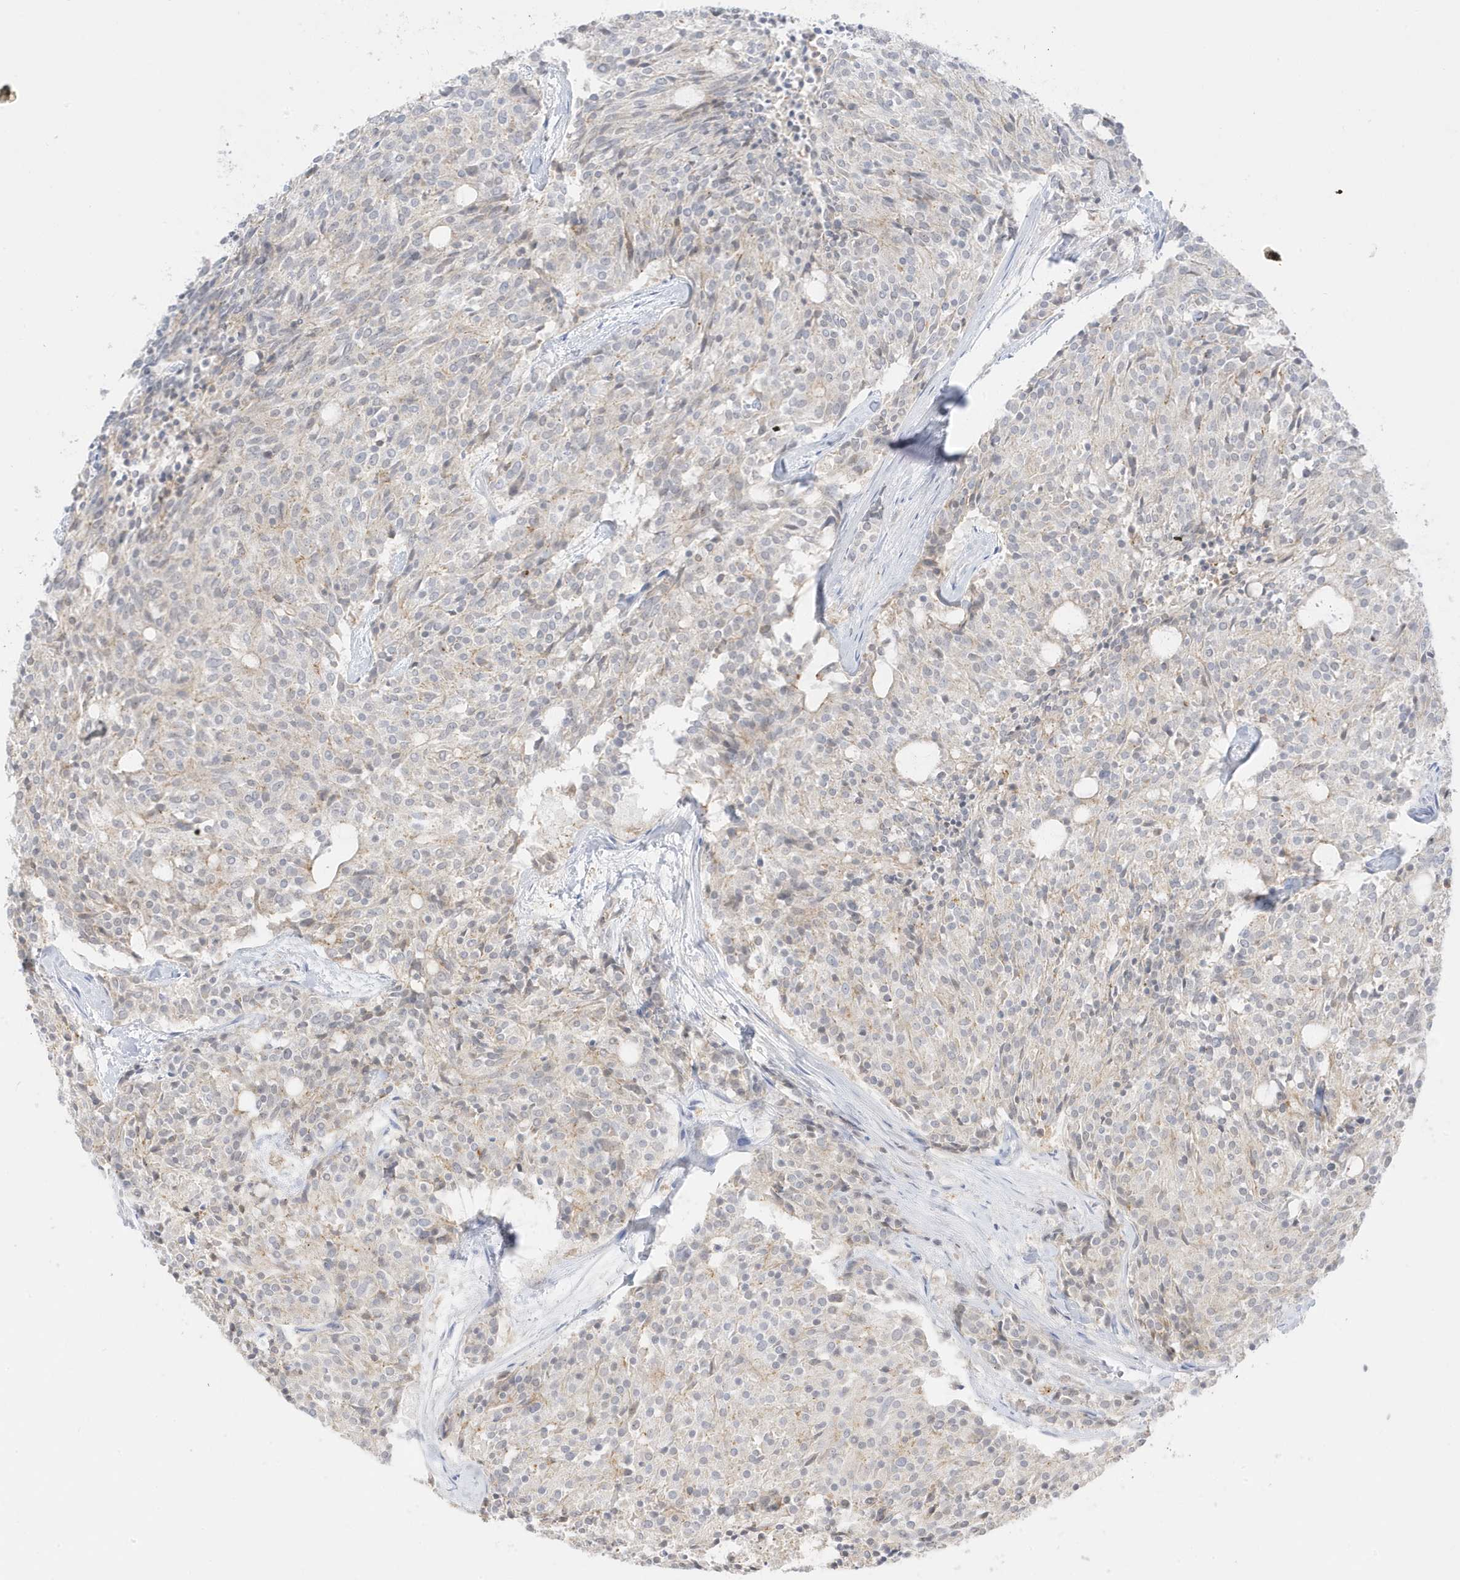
{"staining": {"intensity": "negative", "quantity": "none", "location": "none"}, "tissue": "carcinoid", "cell_type": "Tumor cells", "image_type": "cancer", "snomed": [{"axis": "morphology", "description": "Carcinoid, malignant, NOS"}, {"axis": "topography", "description": "Pancreas"}], "caption": "The micrograph exhibits no significant positivity in tumor cells of carcinoid. (DAB IHC visualized using brightfield microscopy, high magnification).", "gene": "GCA", "patient": {"sex": "female", "age": 54}}